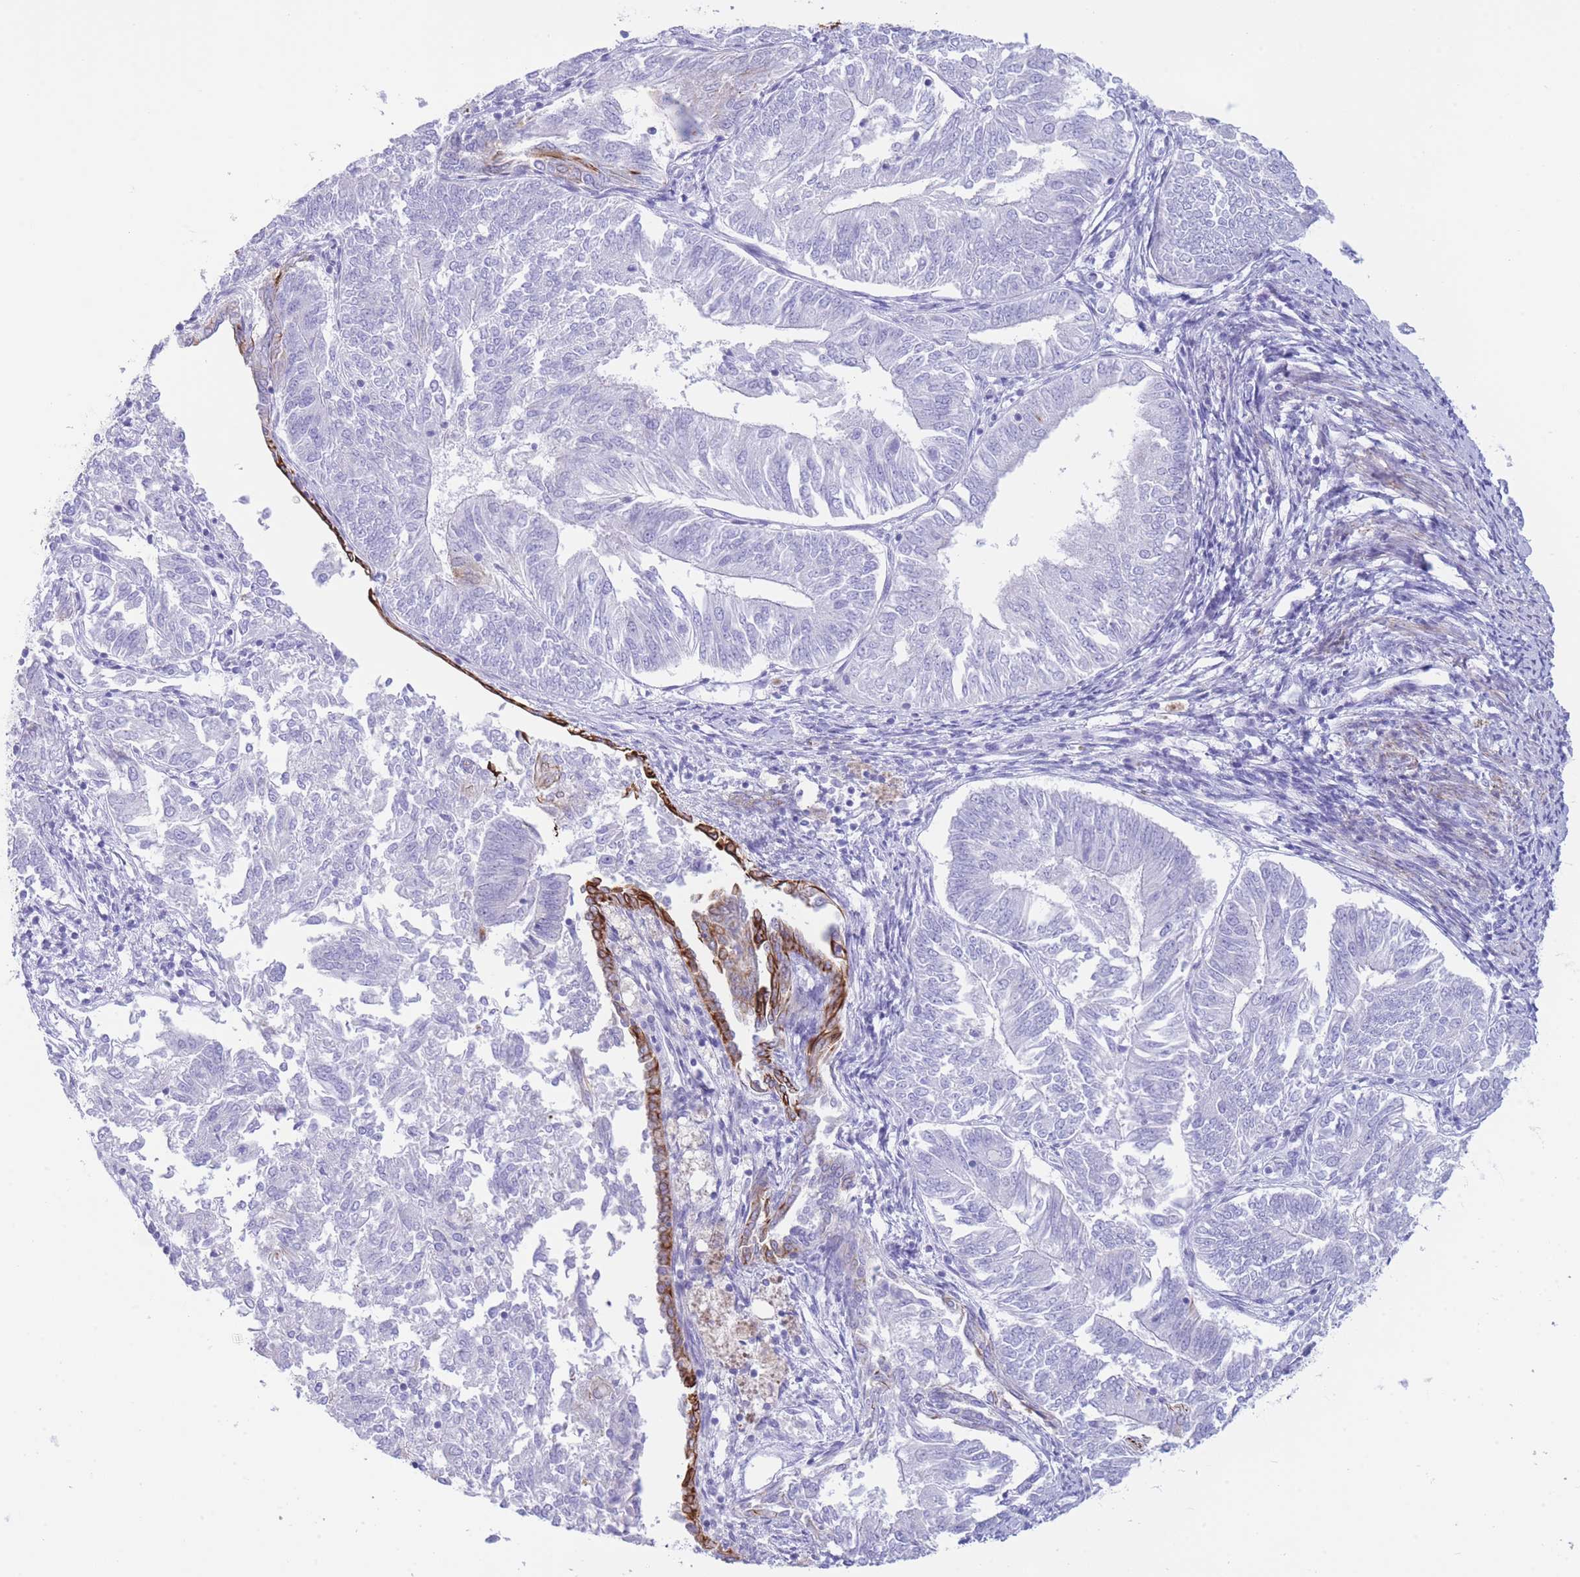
{"staining": {"intensity": "negative", "quantity": "none", "location": "none"}, "tissue": "endometrial cancer", "cell_type": "Tumor cells", "image_type": "cancer", "snomed": [{"axis": "morphology", "description": "Adenocarcinoma, NOS"}, {"axis": "topography", "description": "Endometrium"}], "caption": "High magnification brightfield microscopy of endometrial cancer (adenocarcinoma) stained with DAB (3,3'-diaminobenzidine) (brown) and counterstained with hematoxylin (blue): tumor cells show no significant expression.", "gene": "VWA8", "patient": {"sex": "female", "age": 58}}